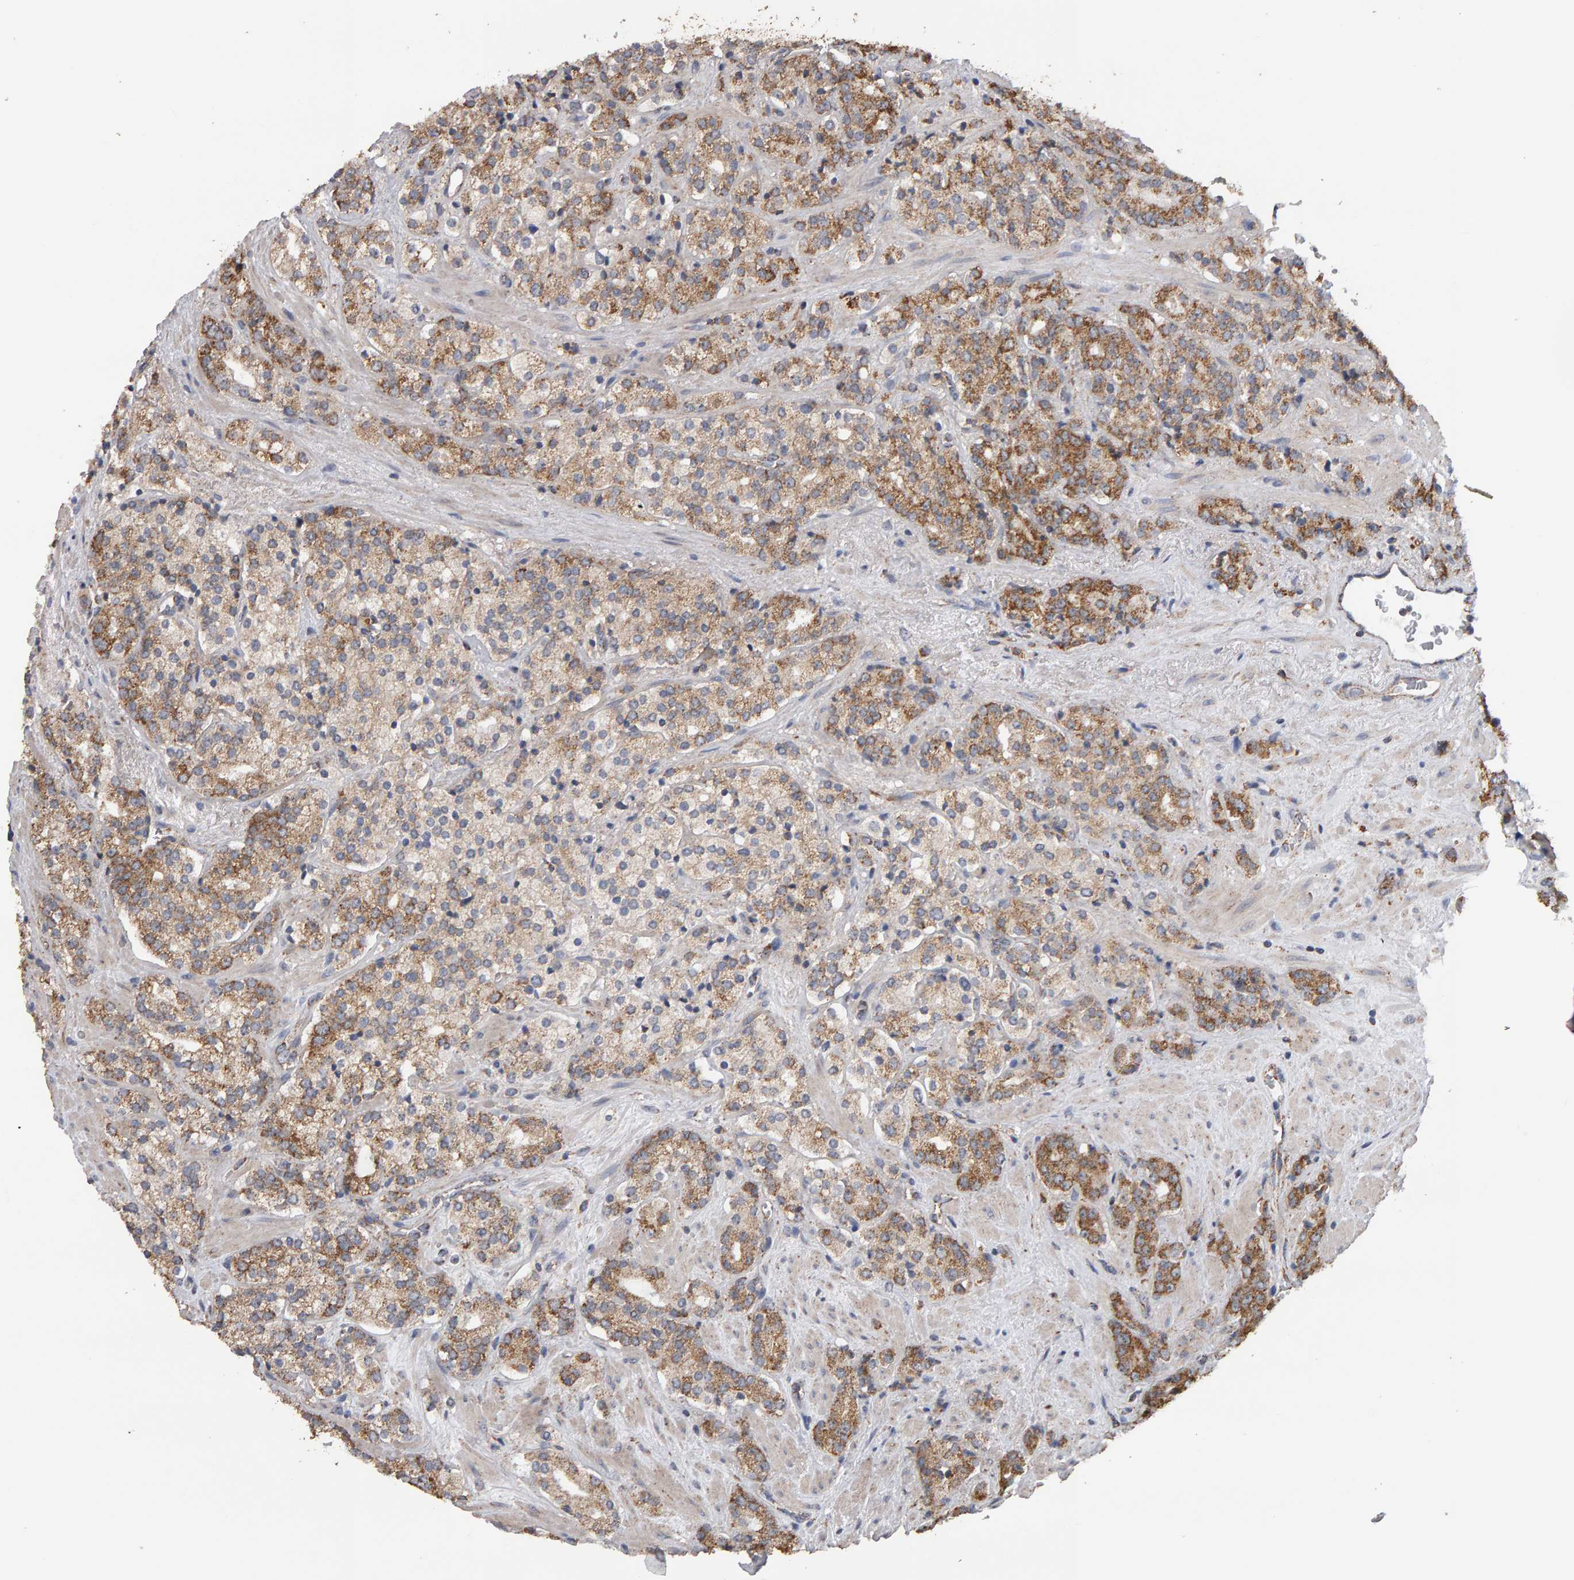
{"staining": {"intensity": "moderate", "quantity": ">75%", "location": "cytoplasmic/membranous"}, "tissue": "prostate cancer", "cell_type": "Tumor cells", "image_type": "cancer", "snomed": [{"axis": "morphology", "description": "Adenocarcinoma, High grade"}, {"axis": "topography", "description": "Prostate"}], "caption": "Protein expression by immunohistochemistry (IHC) demonstrates moderate cytoplasmic/membranous positivity in approximately >75% of tumor cells in prostate cancer.", "gene": "TOM1L1", "patient": {"sex": "male", "age": 71}}